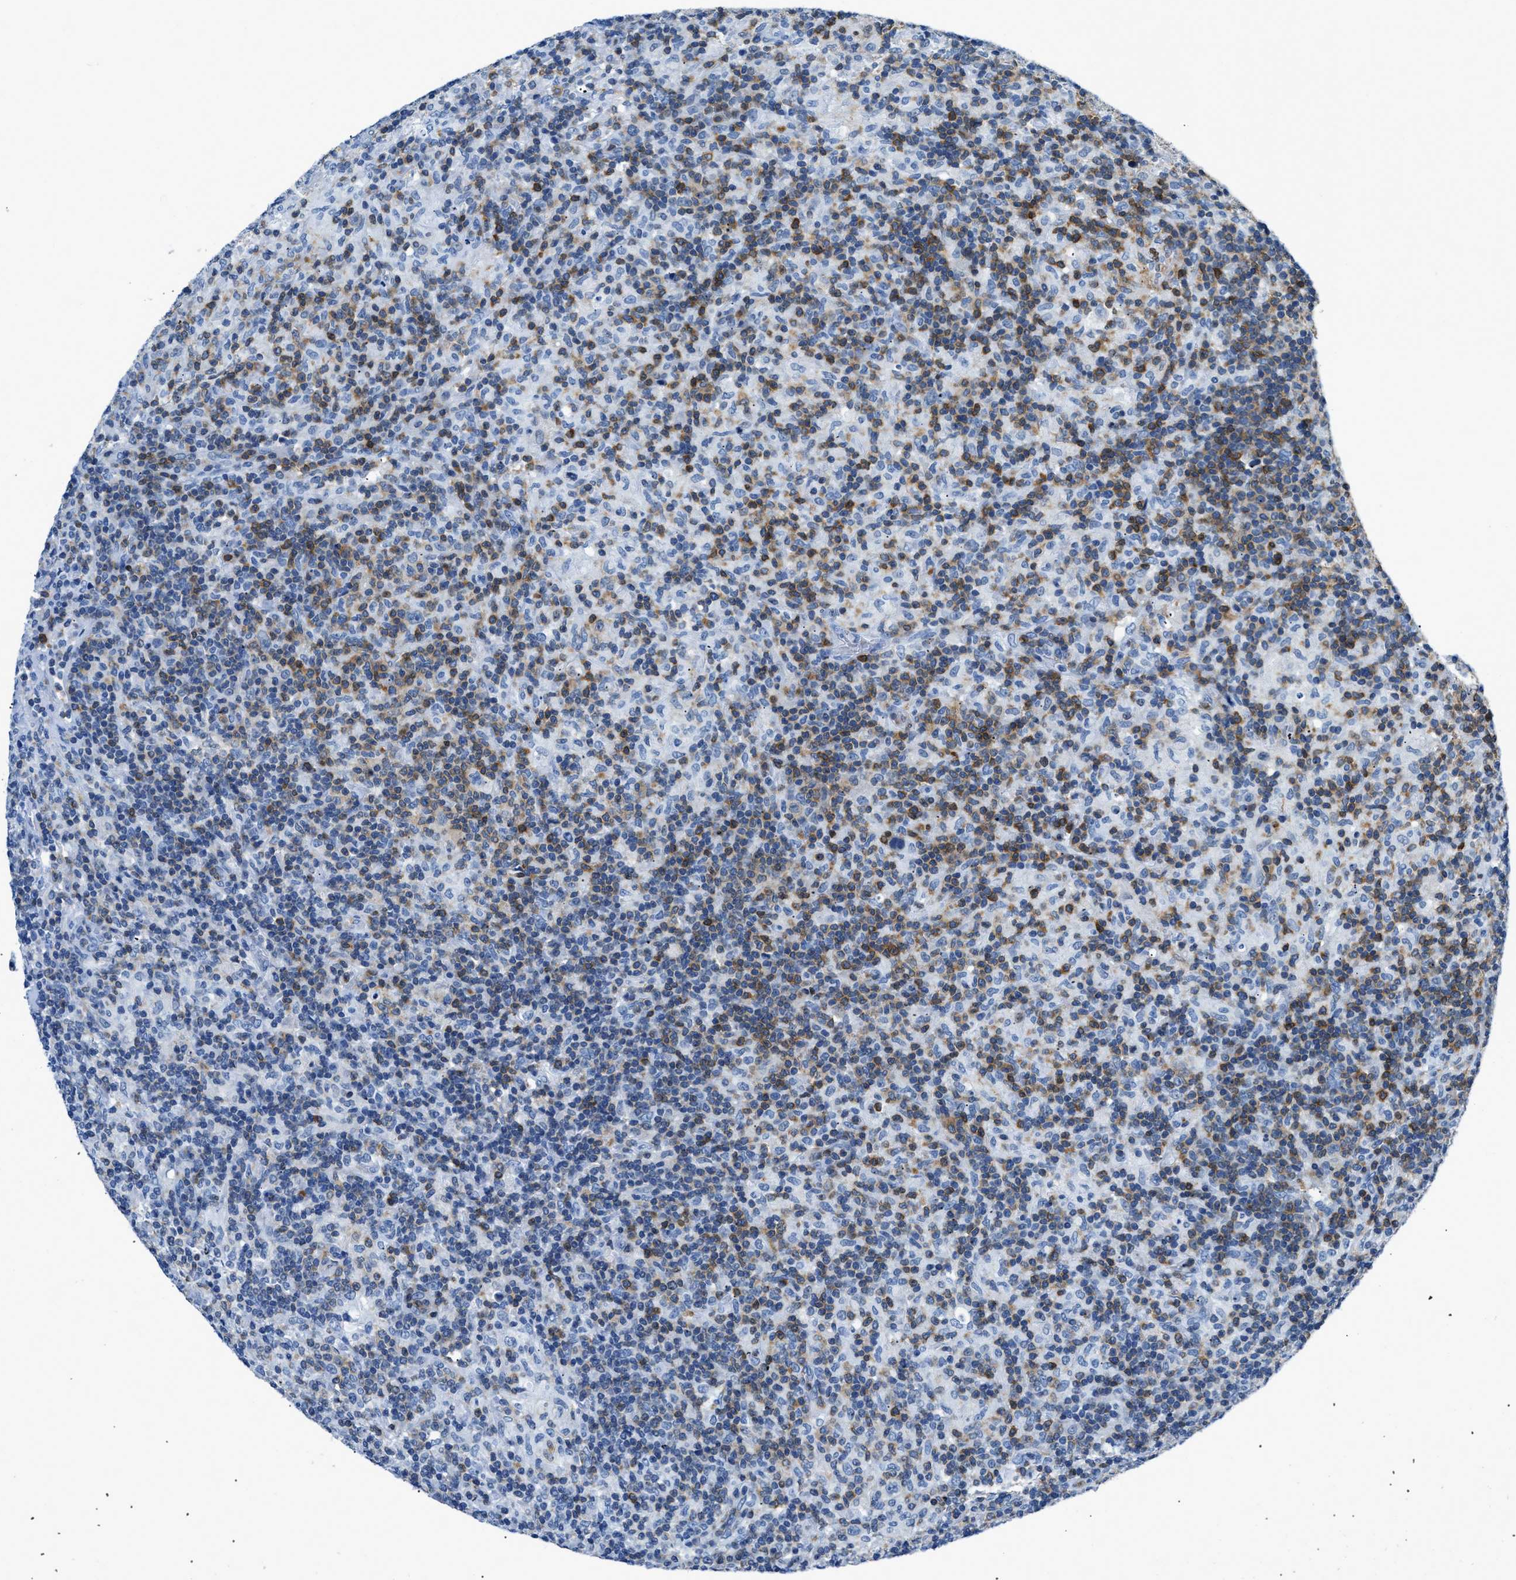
{"staining": {"intensity": "negative", "quantity": "none", "location": "none"}, "tissue": "lymphoma", "cell_type": "Tumor cells", "image_type": "cancer", "snomed": [{"axis": "morphology", "description": "Hodgkin's disease, NOS"}, {"axis": "topography", "description": "Lymph node"}], "caption": "Hodgkin's disease stained for a protein using immunohistochemistry reveals no staining tumor cells.", "gene": "NFATC2", "patient": {"sex": "male", "age": 70}}